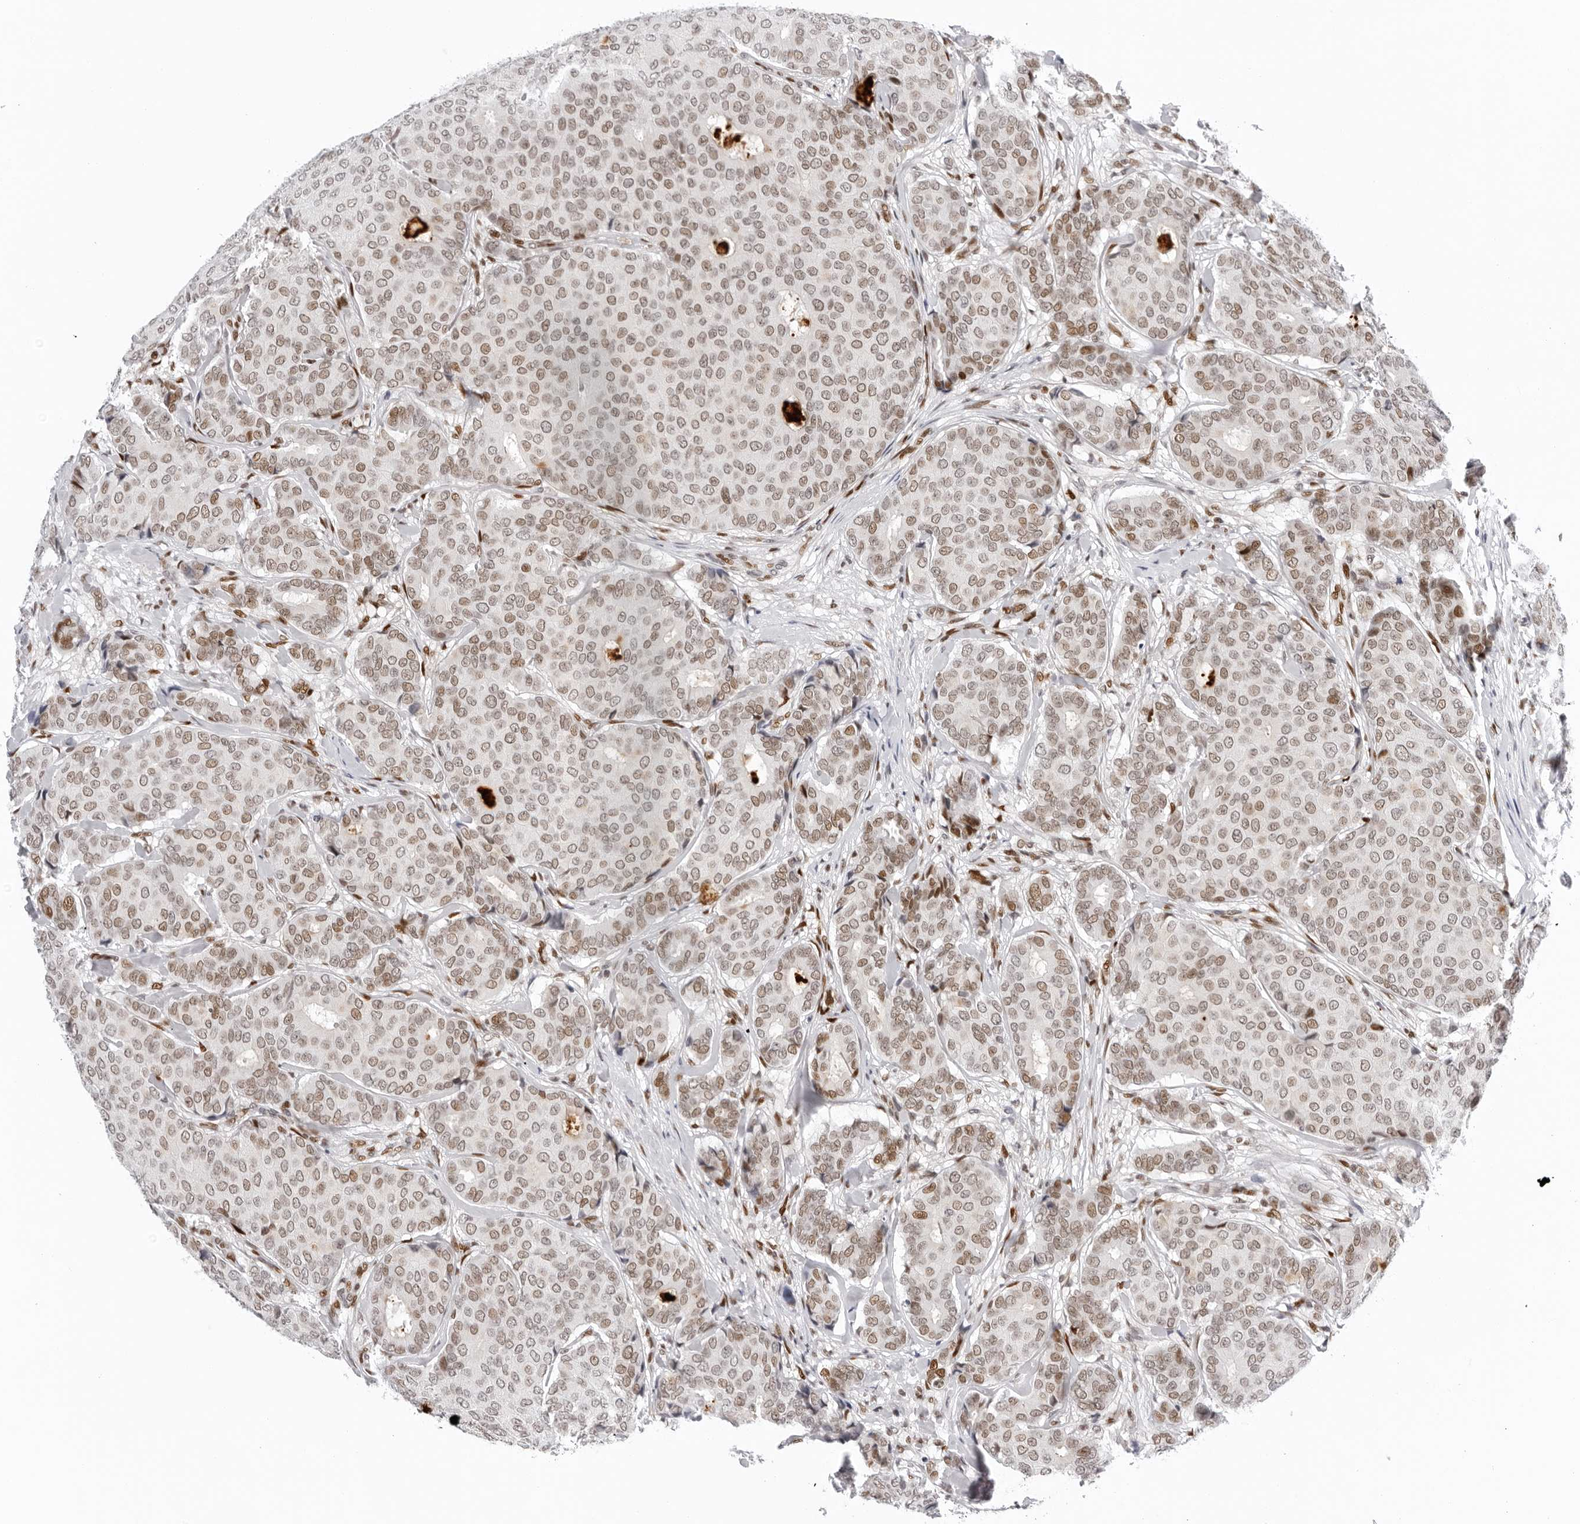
{"staining": {"intensity": "moderate", "quantity": ">75%", "location": "nuclear"}, "tissue": "breast cancer", "cell_type": "Tumor cells", "image_type": "cancer", "snomed": [{"axis": "morphology", "description": "Duct carcinoma"}, {"axis": "topography", "description": "Breast"}], "caption": "Breast cancer (intraductal carcinoma) stained for a protein (brown) demonstrates moderate nuclear positive staining in about >75% of tumor cells.", "gene": "OGG1", "patient": {"sex": "female", "age": 75}}